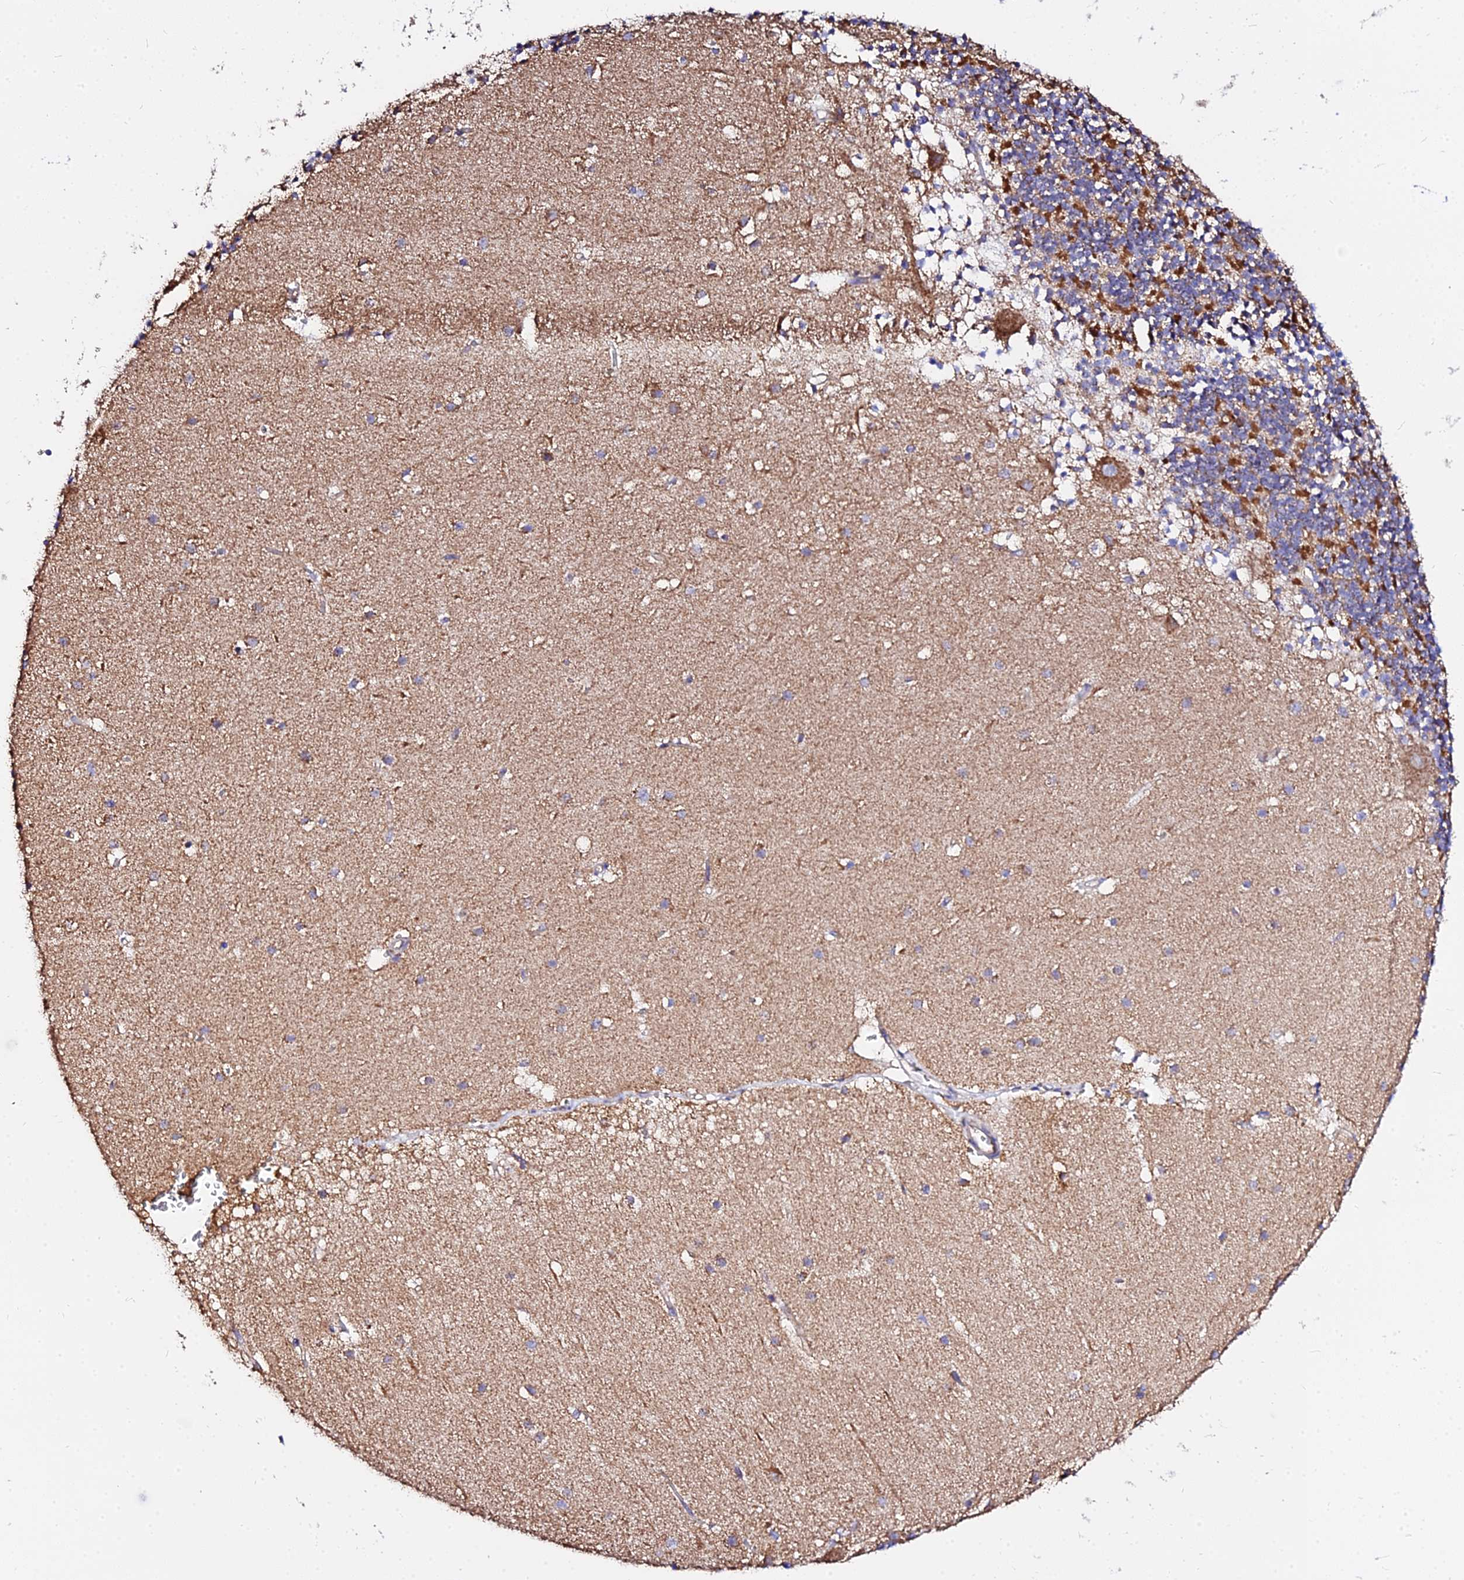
{"staining": {"intensity": "strong", "quantity": "25%-75%", "location": "cytoplasmic/membranous"}, "tissue": "cerebellum", "cell_type": "Cells in granular layer", "image_type": "normal", "snomed": [{"axis": "morphology", "description": "Normal tissue, NOS"}, {"axis": "topography", "description": "Cerebellum"}], "caption": "DAB (3,3'-diaminobenzidine) immunohistochemical staining of benign human cerebellum reveals strong cytoplasmic/membranous protein staining in approximately 25%-75% of cells in granular layer. (Stains: DAB (3,3'-diaminobenzidine) in brown, nuclei in blue, Microscopy: brightfield microscopy at high magnification).", "gene": "ZNF573", "patient": {"sex": "male", "age": 54}}